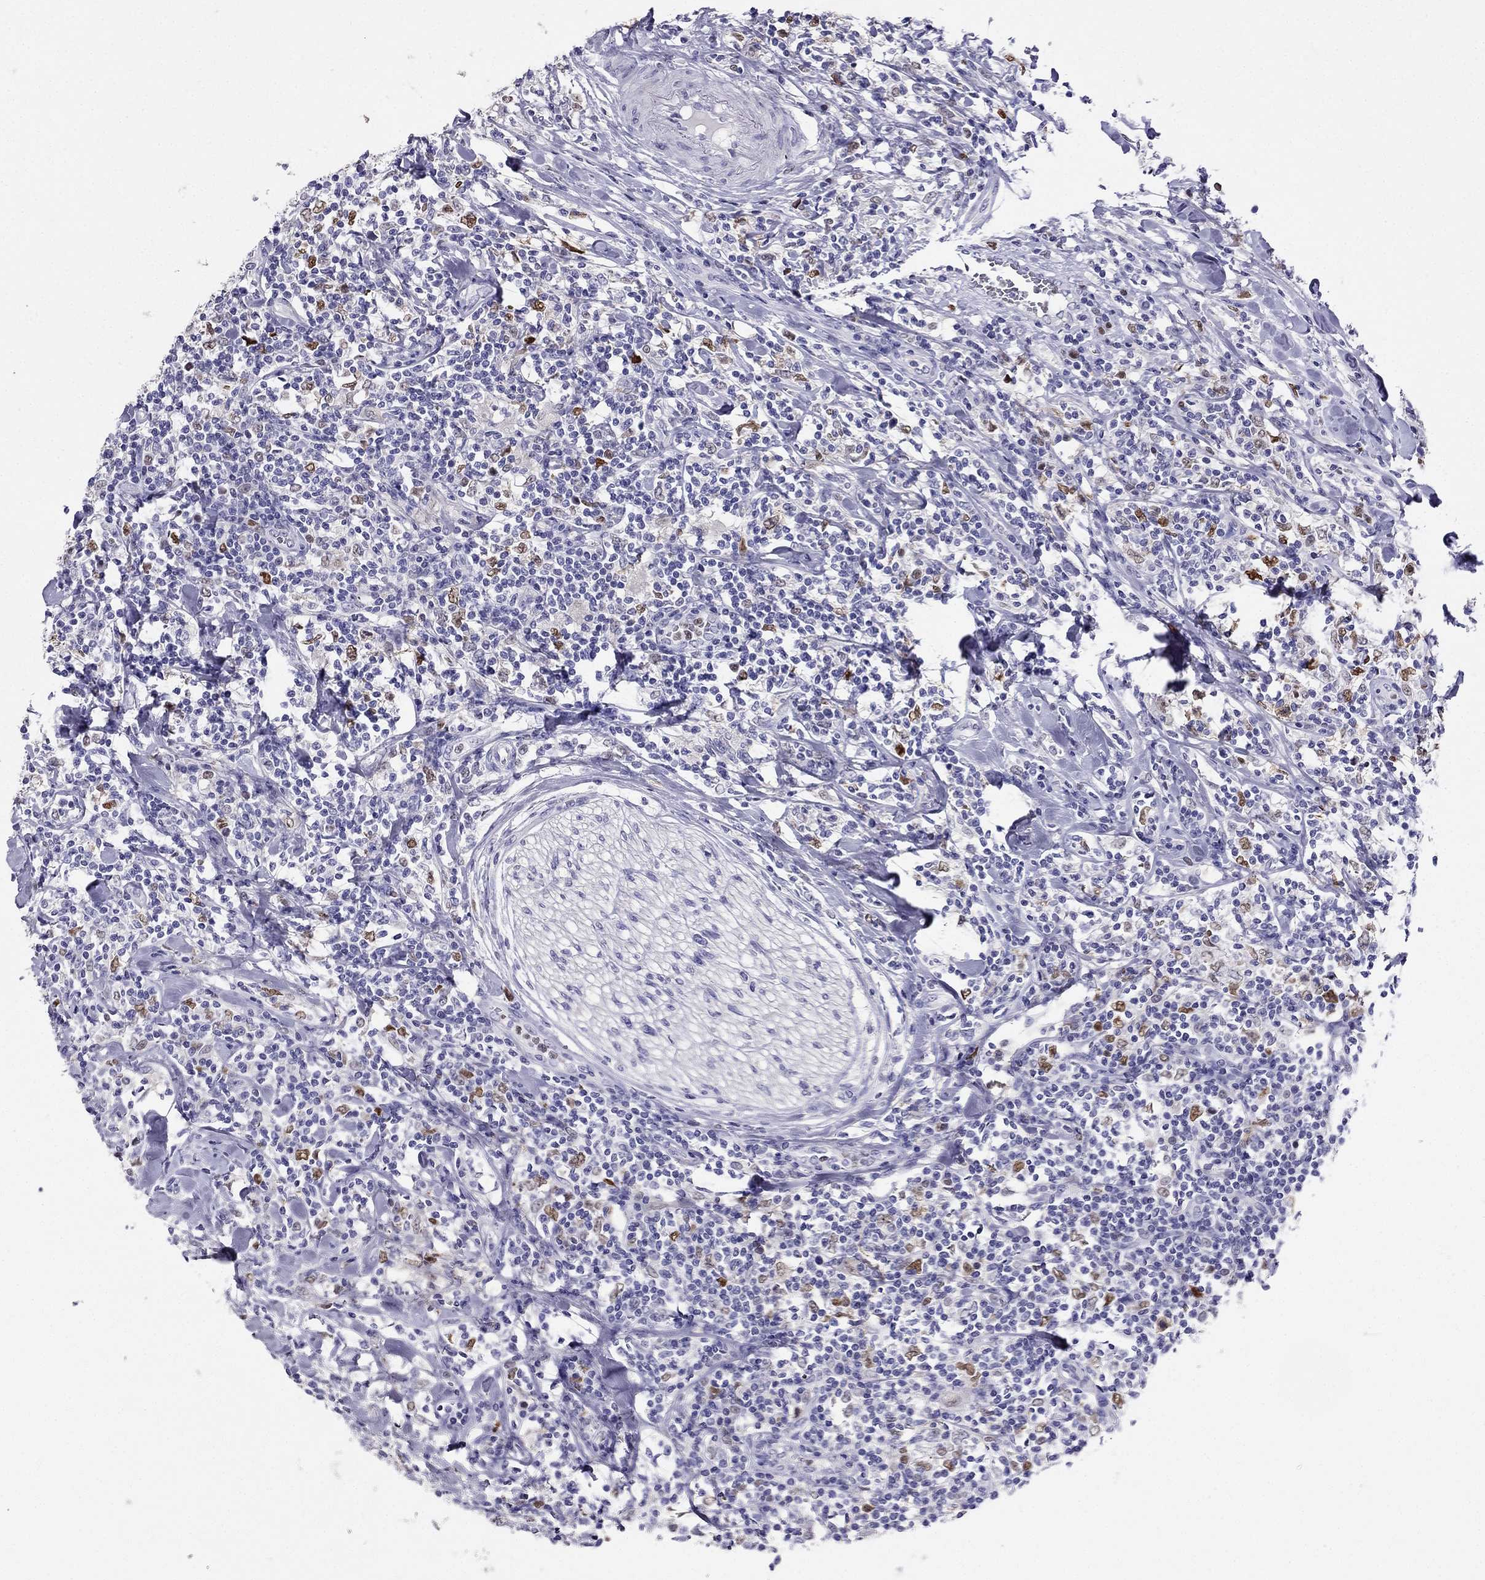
{"staining": {"intensity": "negative", "quantity": "none", "location": "none"}, "tissue": "lymphoma", "cell_type": "Tumor cells", "image_type": "cancer", "snomed": [{"axis": "morphology", "description": "Malignant lymphoma, non-Hodgkin's type, High grade"}, {"axis": "topography", "description": "Lymph node"}], "caption": "Human lymphoma stained for a protein using immunohistochemistry (IHC) reveals no positivity in tumor cells.", "gene": "ARID3A", "patient": {"sex": "female", "age": 84}}